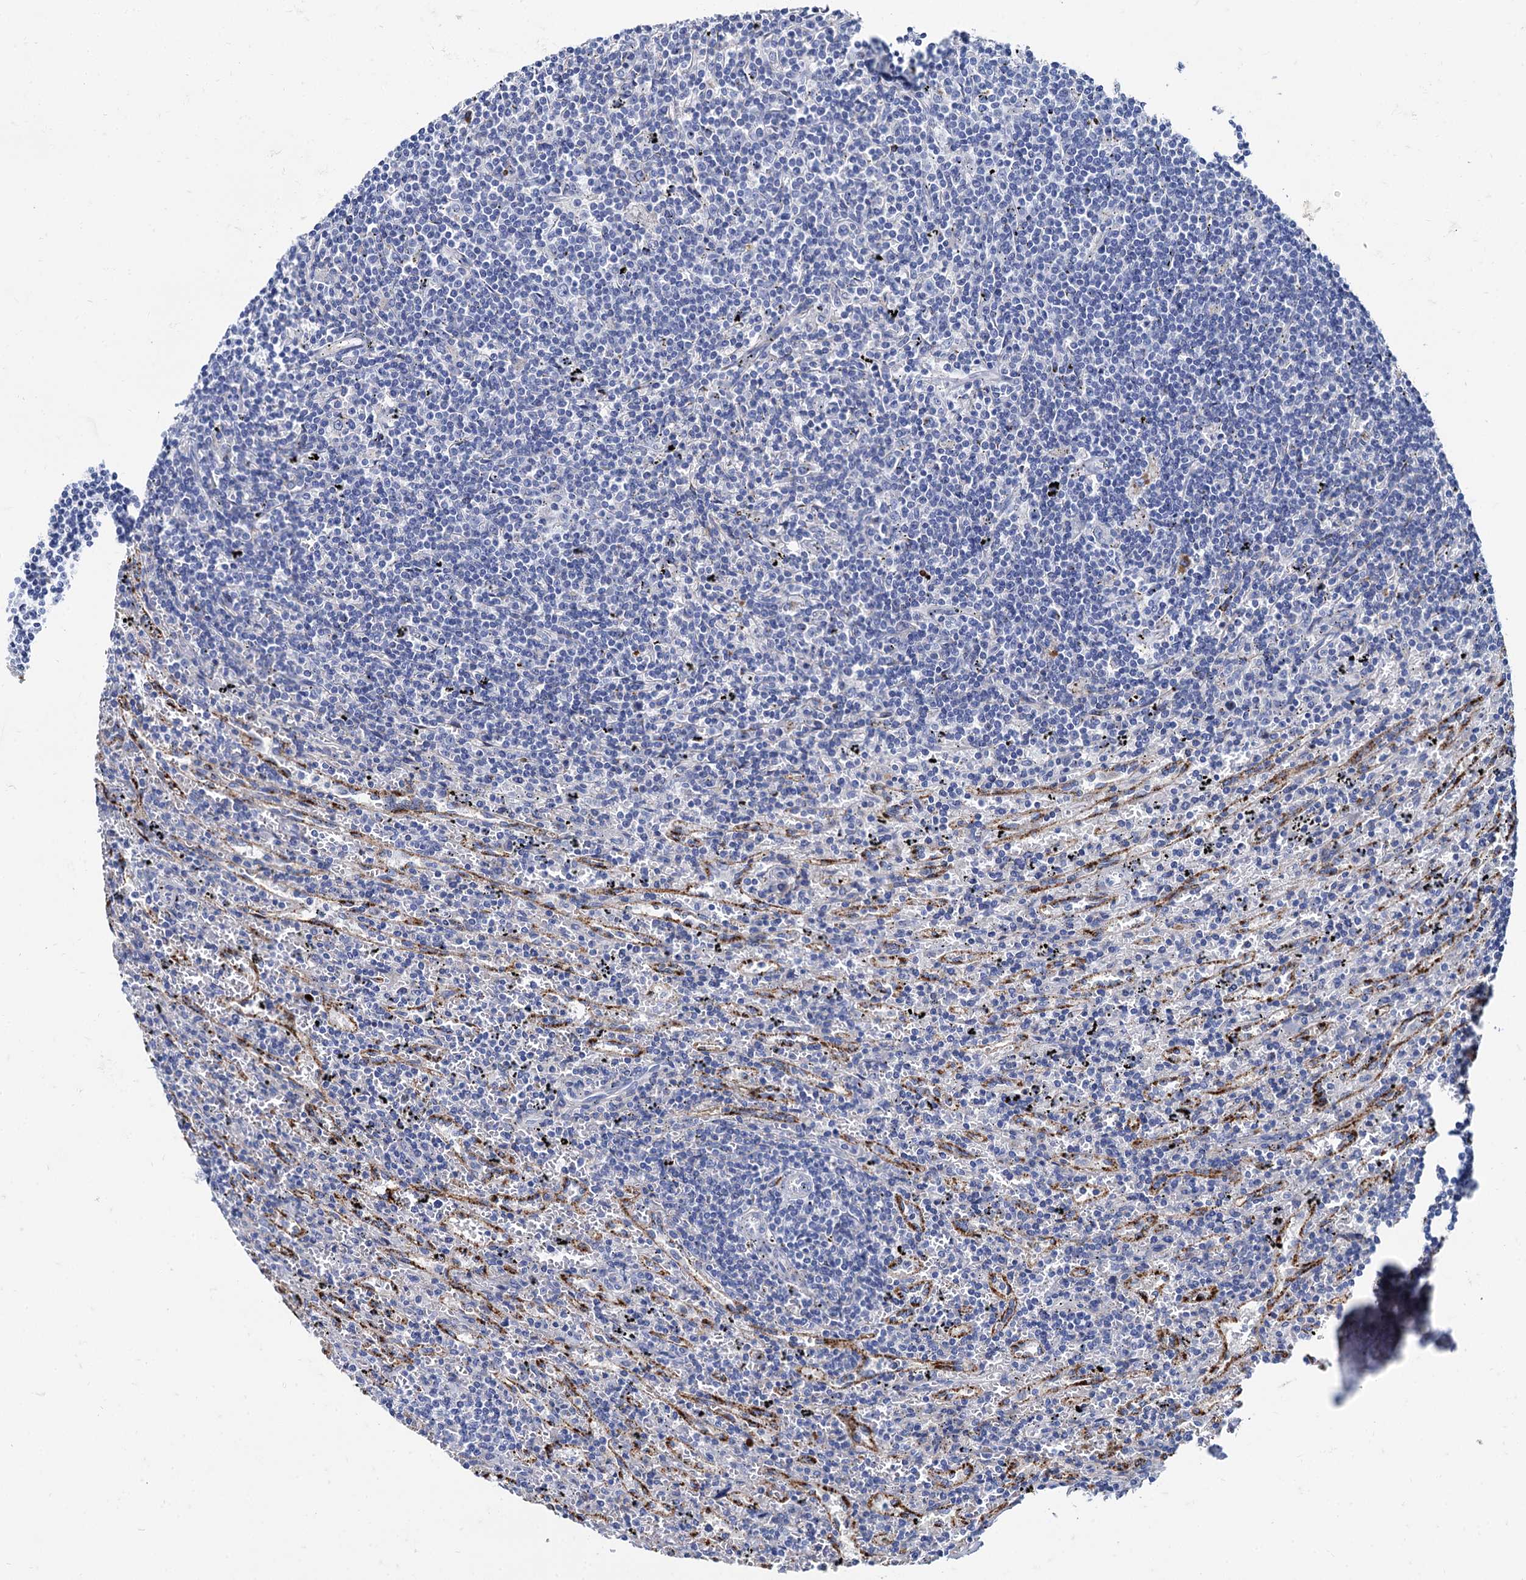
{"staining": {"intensity": "negative", "quantity": "none", "location": "none"}, "tissue": "lymphoma", "cell_type": "Tumor cells", "image_type": "cancer", "snomed": [{"axis": "morphology", "description": "Malignant lymphoma, non-Hodgkin's type, Low grade"}, {"axis": "topography", "description": "Spleen"}], "caption": "Low-grade malignant lymphoma, non-Hodgkin's type was stained to show a protein in brown. There is no significant expression in tumor cells.", "gene": "APOD", "patient": {"sex": "male", "age": 76}}